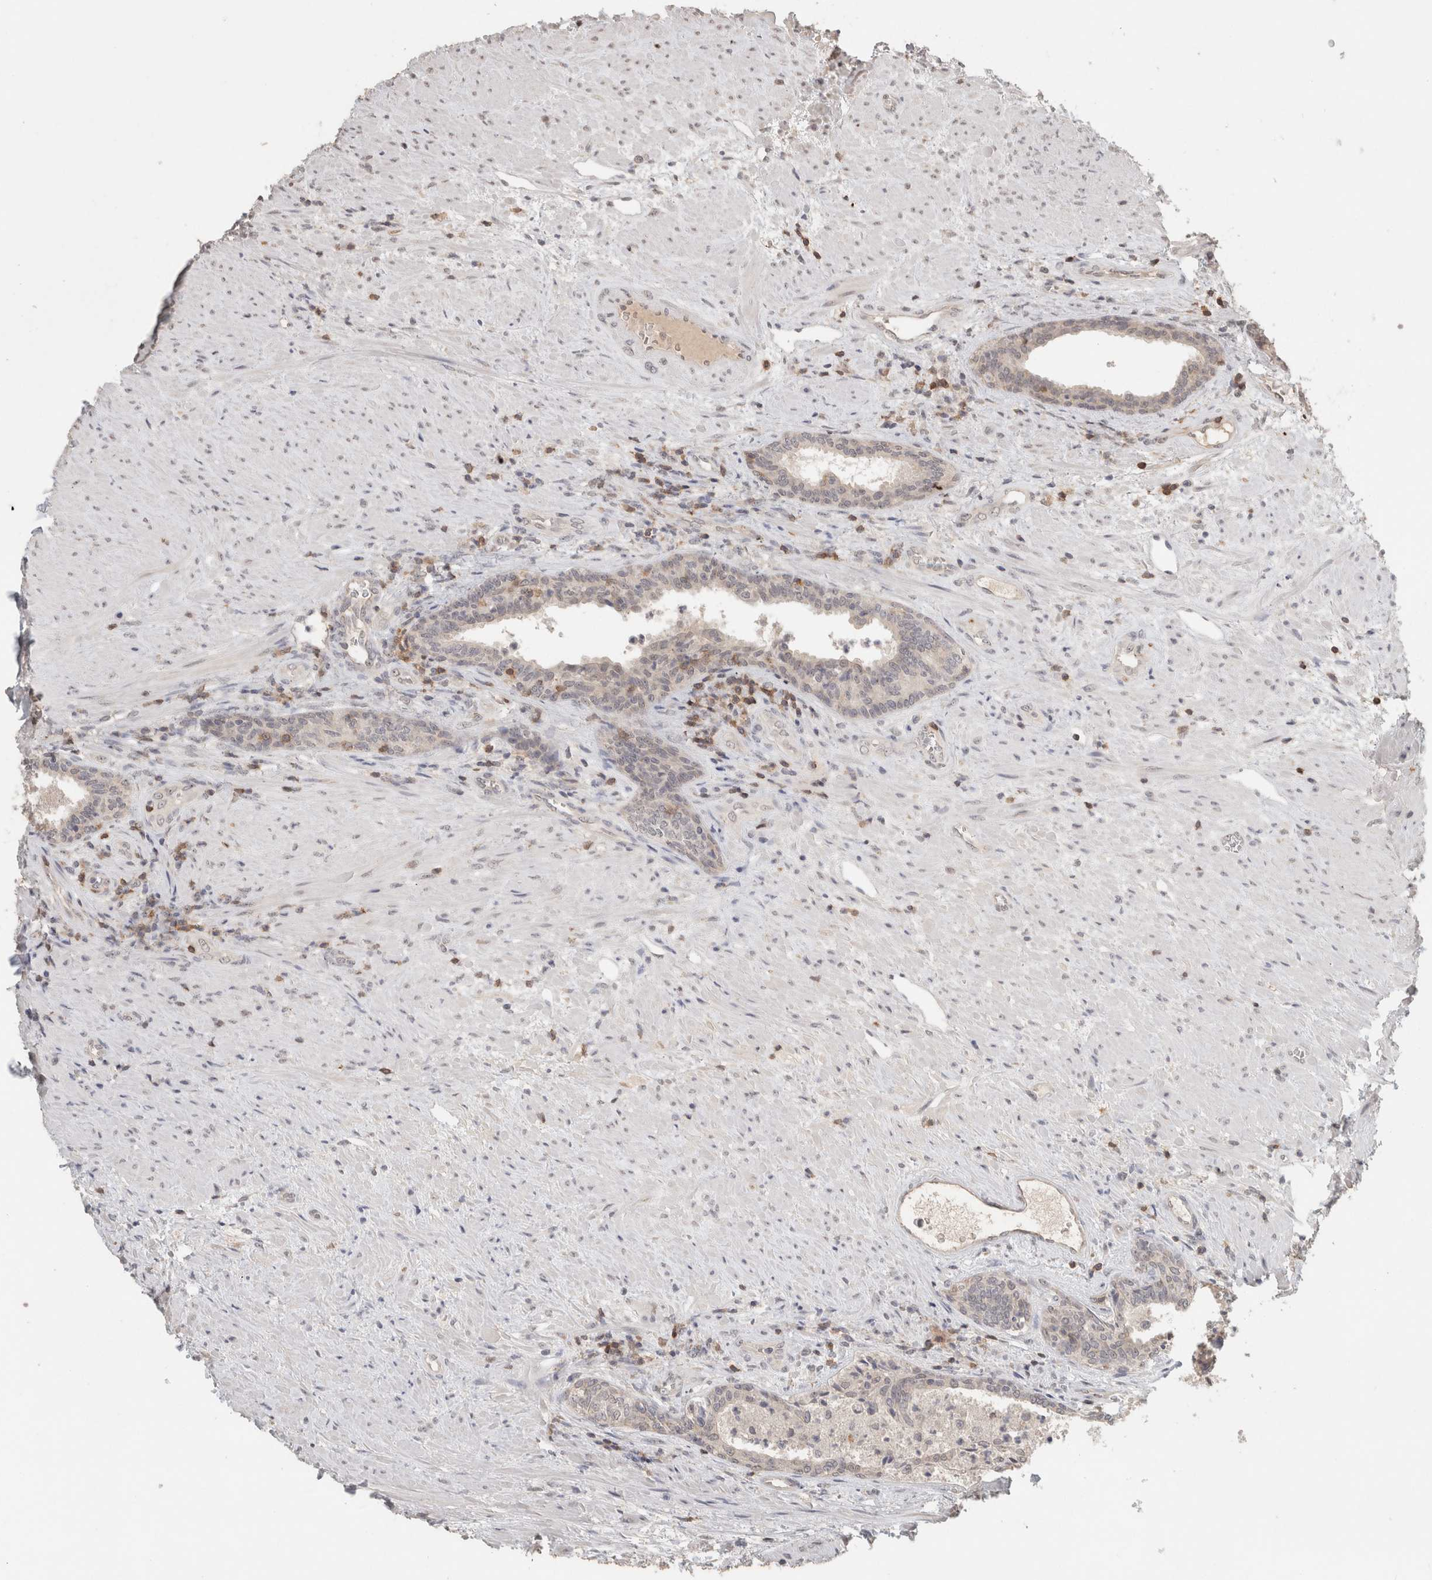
{"staining": {"intensity": "negative", "quantity": "none", "location": "none"}, "tissue": "prostate", "cell_type": "Glandular cells", "image_type": "normal", "snomed": [{"axis": "morphology", "description": "Normal tissue, NOS"}, {"axis": "topography", "description": "Prostate"}], "caption": "A high-resolution image shows IHC staining of normal prostate, which reveals no significant expression in glandular cells. (DAB (3,3'-diaminobenzidine) IHC, high magnification).", "gene": "TRAT1", "patient": {"sex": "male", "age": 76}}